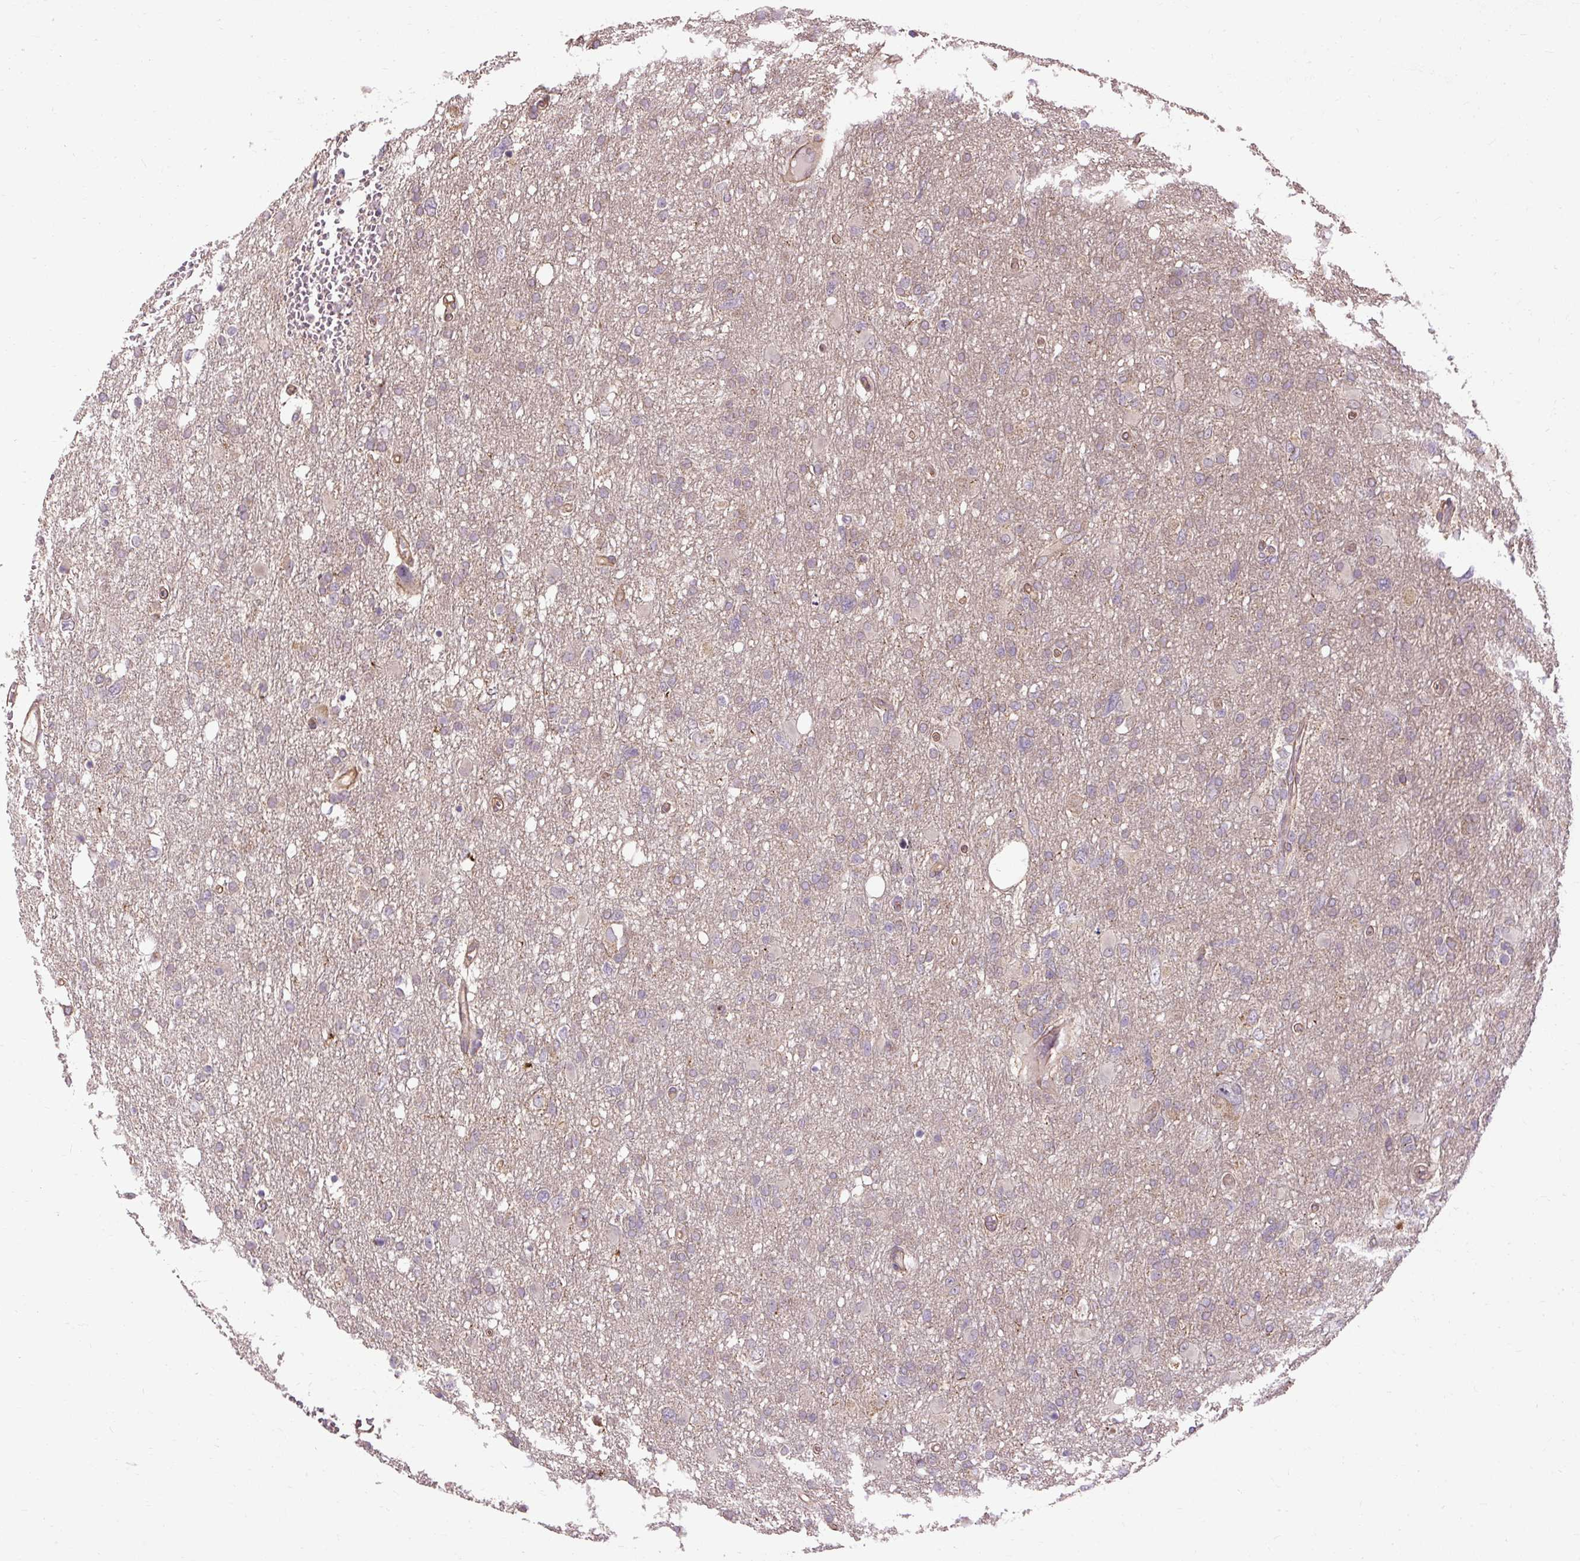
{"staining": {"intensity": "negative", "quantity": "none", "location": "none"}, "tissue": "glioma", "cell_type": "Tumor cells", "image_type": "cancer", "snomed": [{"axis": "morphology", "description": "Glioma, malignant, High grade"}, {"axis": "topography", "description": "Brain"}], "caption": "This is a image of immunohistochemistry (IHC) staining of glioma, which shows no expression in tumor cells.", "gene": "FLRT1", "patient": {"sex": "male", "age": 61}}